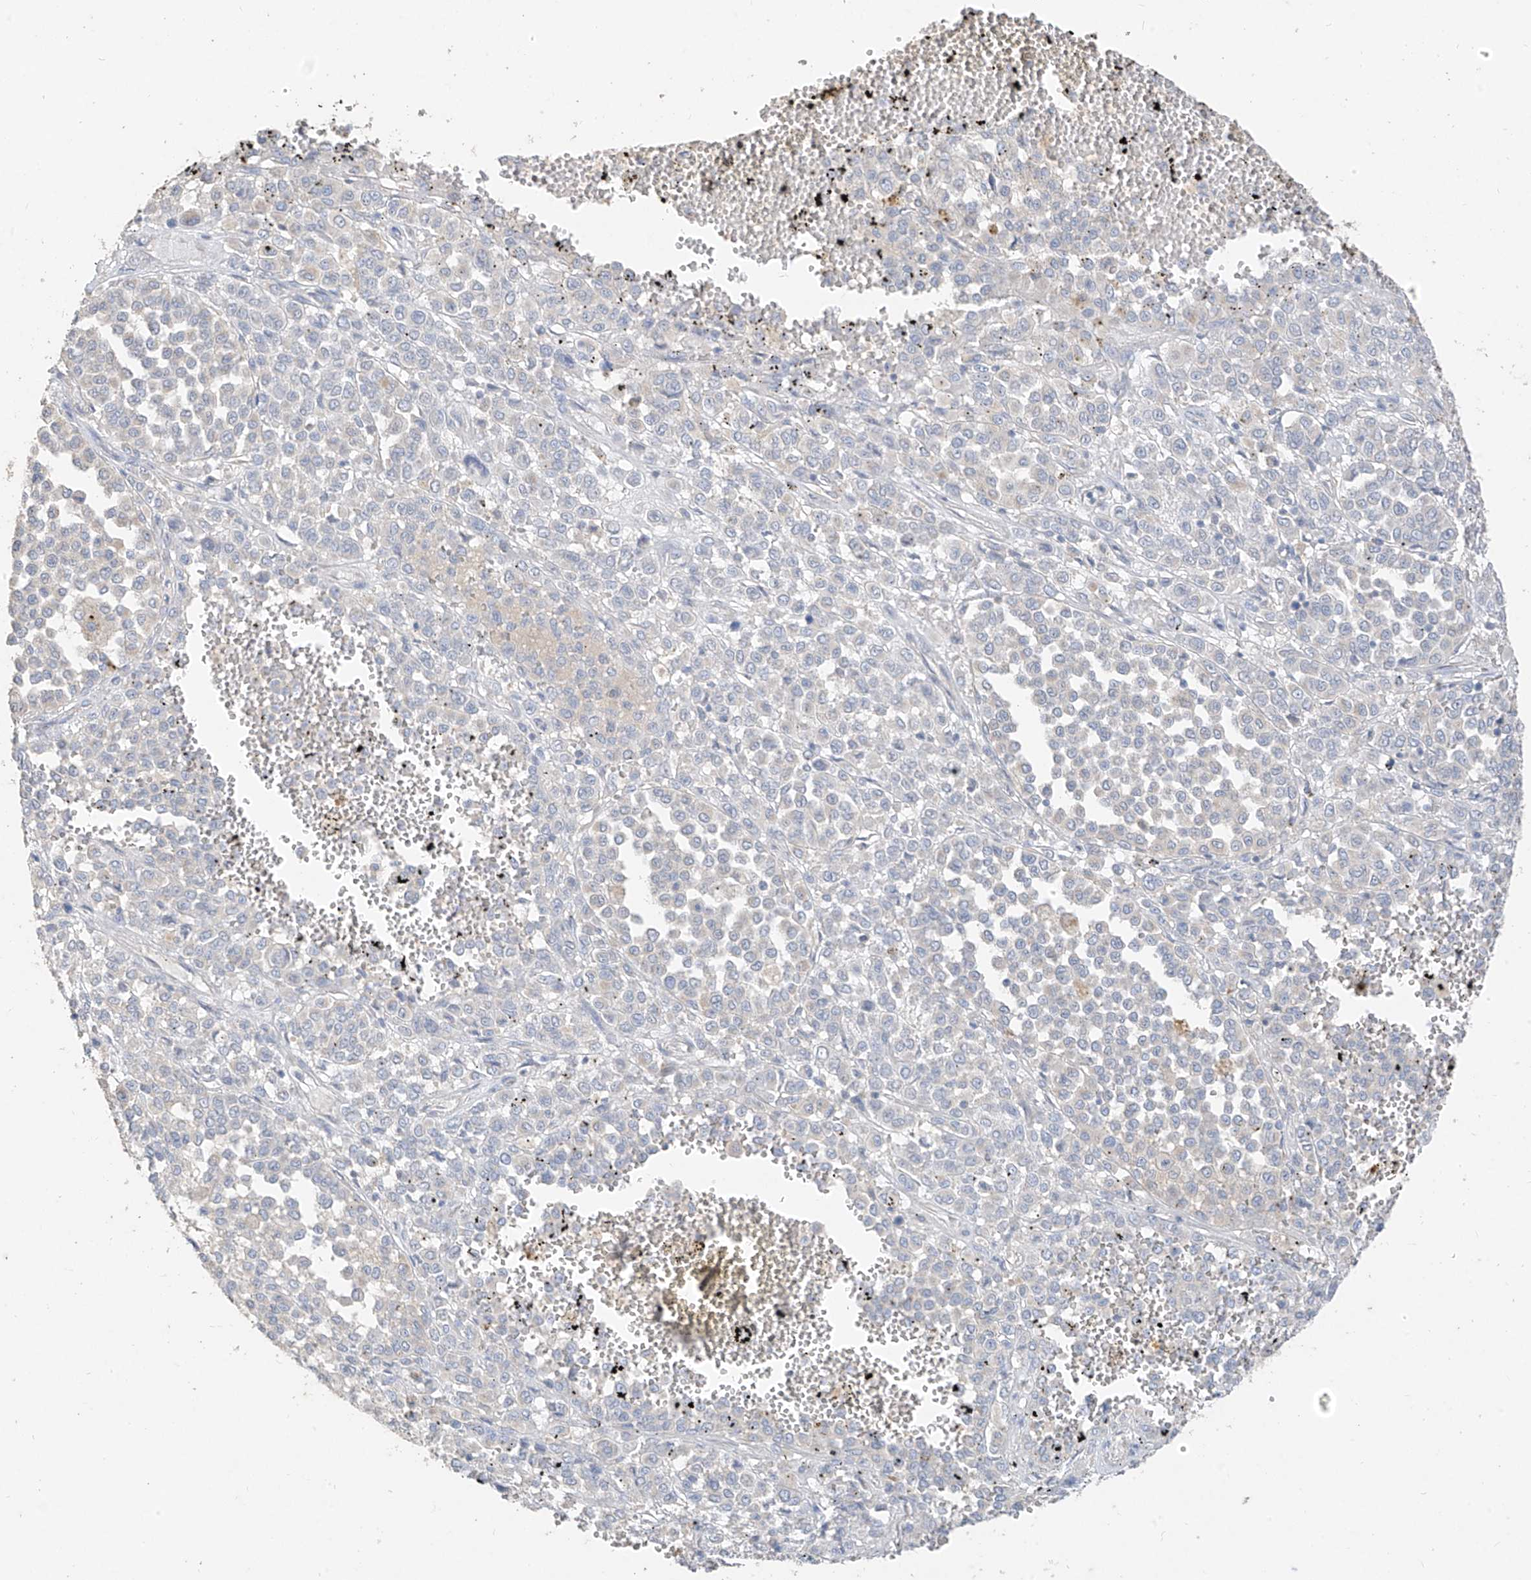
{"staining": {"intensity": "negative", "quantity": "none", "location": "none"}, "tissue": "melanoma", "cell_type": "Tumor cells", "image_type": "cancer", "snomed": [{"axis": "morphology", "description": "Malignant melanoma, Metastatic site"}, {"axis": "topography", "description": "Pancreas"}], "caption": "The immunohistochemistry (IHC) image has no significant expression in tumor cells of malignant melanoma (metastatic site) tissue. (IHC, brightfield microscopy, high magnification).", "gene": "ZZEF1", "patient": {"sex": "female", "age": 30}}